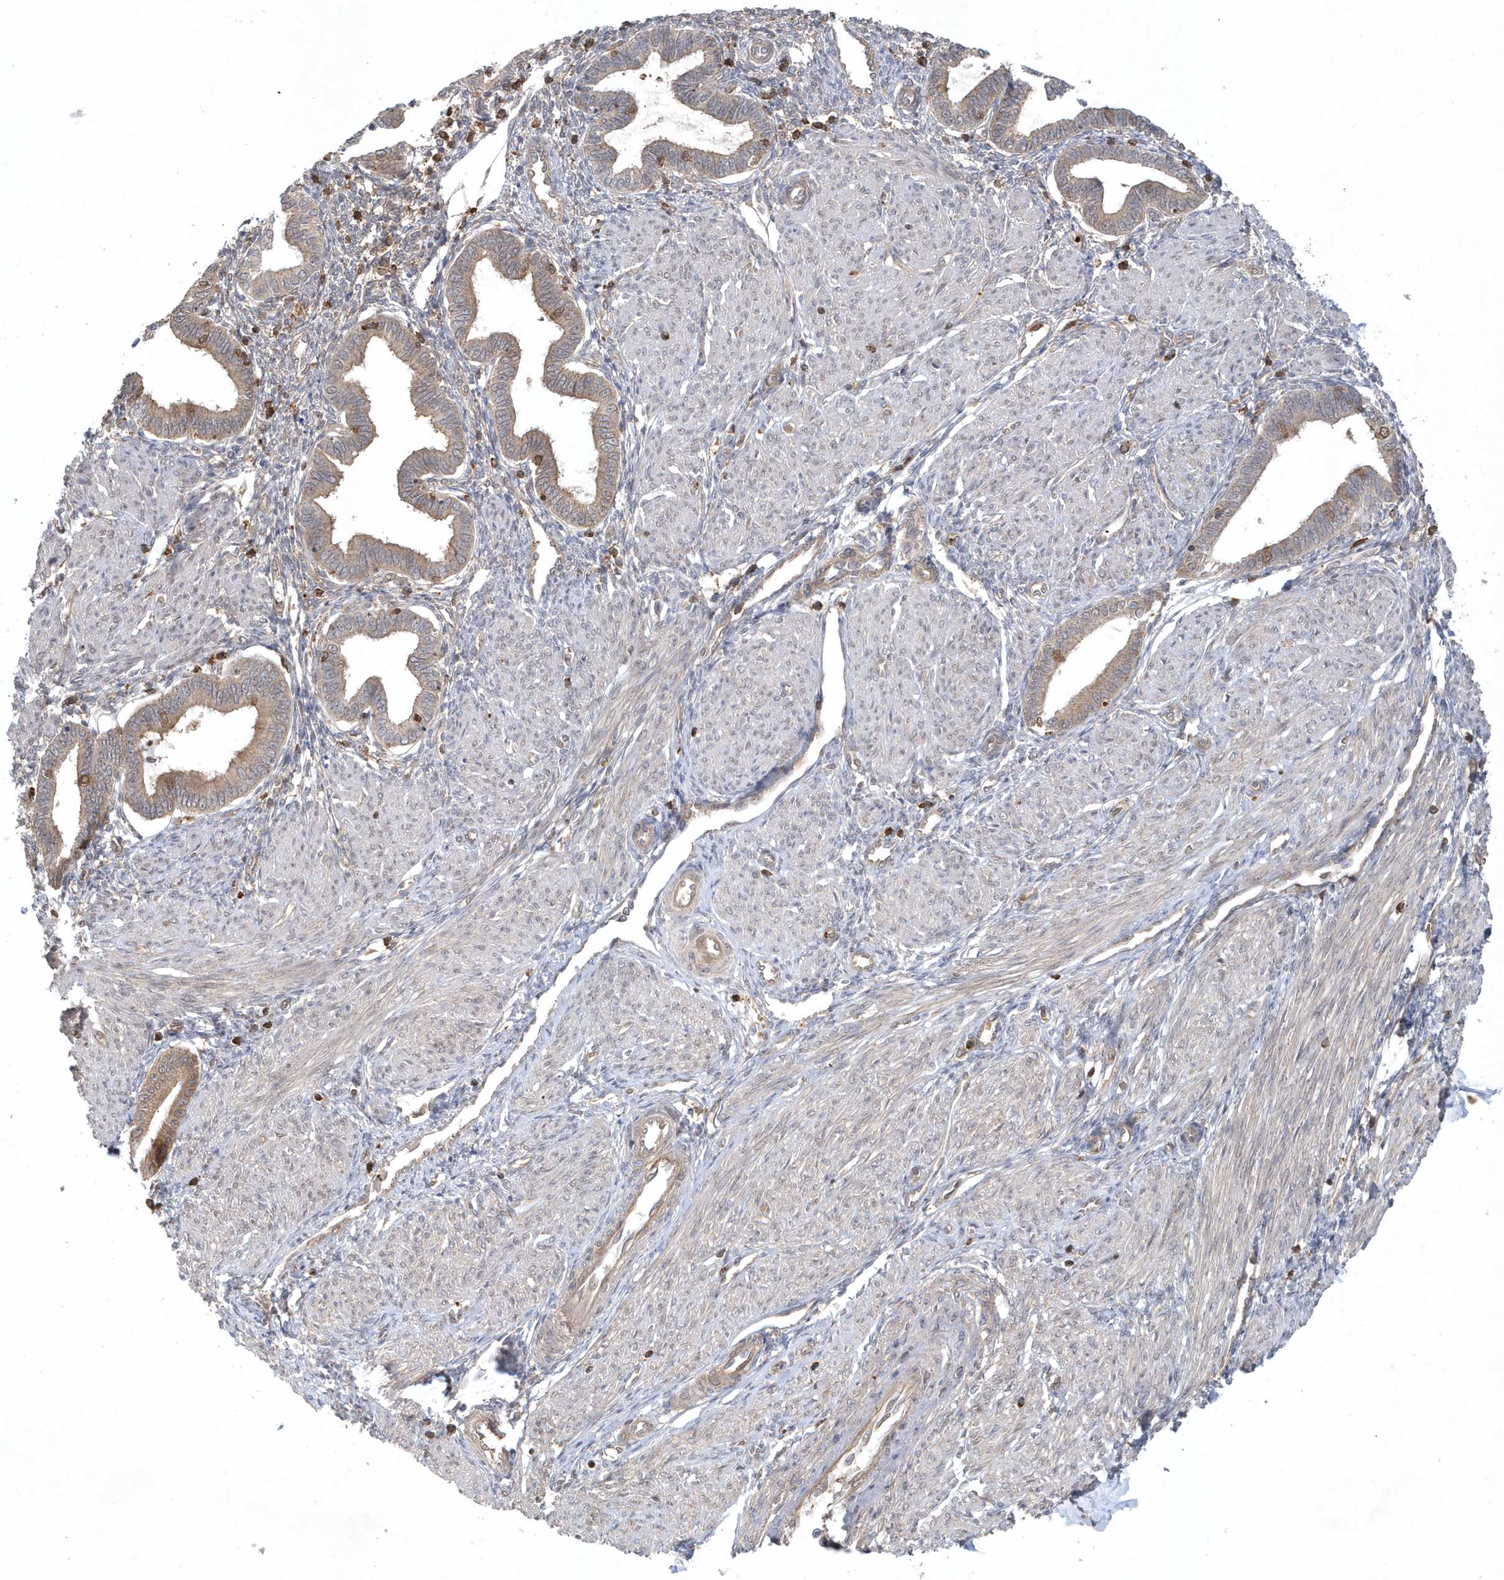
{"staining": {"intensity": "weak", "quantity": "25%-75%", "location": "cytoplasmic/membranous"}, "tissue": "endometrium", "cell_type": "Cells in endometrial stroma", "image_type": "normal", "snomed": [{"axis": "morphology", "description": "Normal tissue, NOS"}, {"axis": "topography", "description": "Endometrium"}], "caption": "High-power microscopy captured an immunohistochemistry (IHC) photomicrograph of normal endometrium, revealing weak cytoplasmic/membranous expression in about 25%-75% of cells in endometrial stroma.", "gene": "ACYP1", "patient": {"sex": "female", "age": 53}}